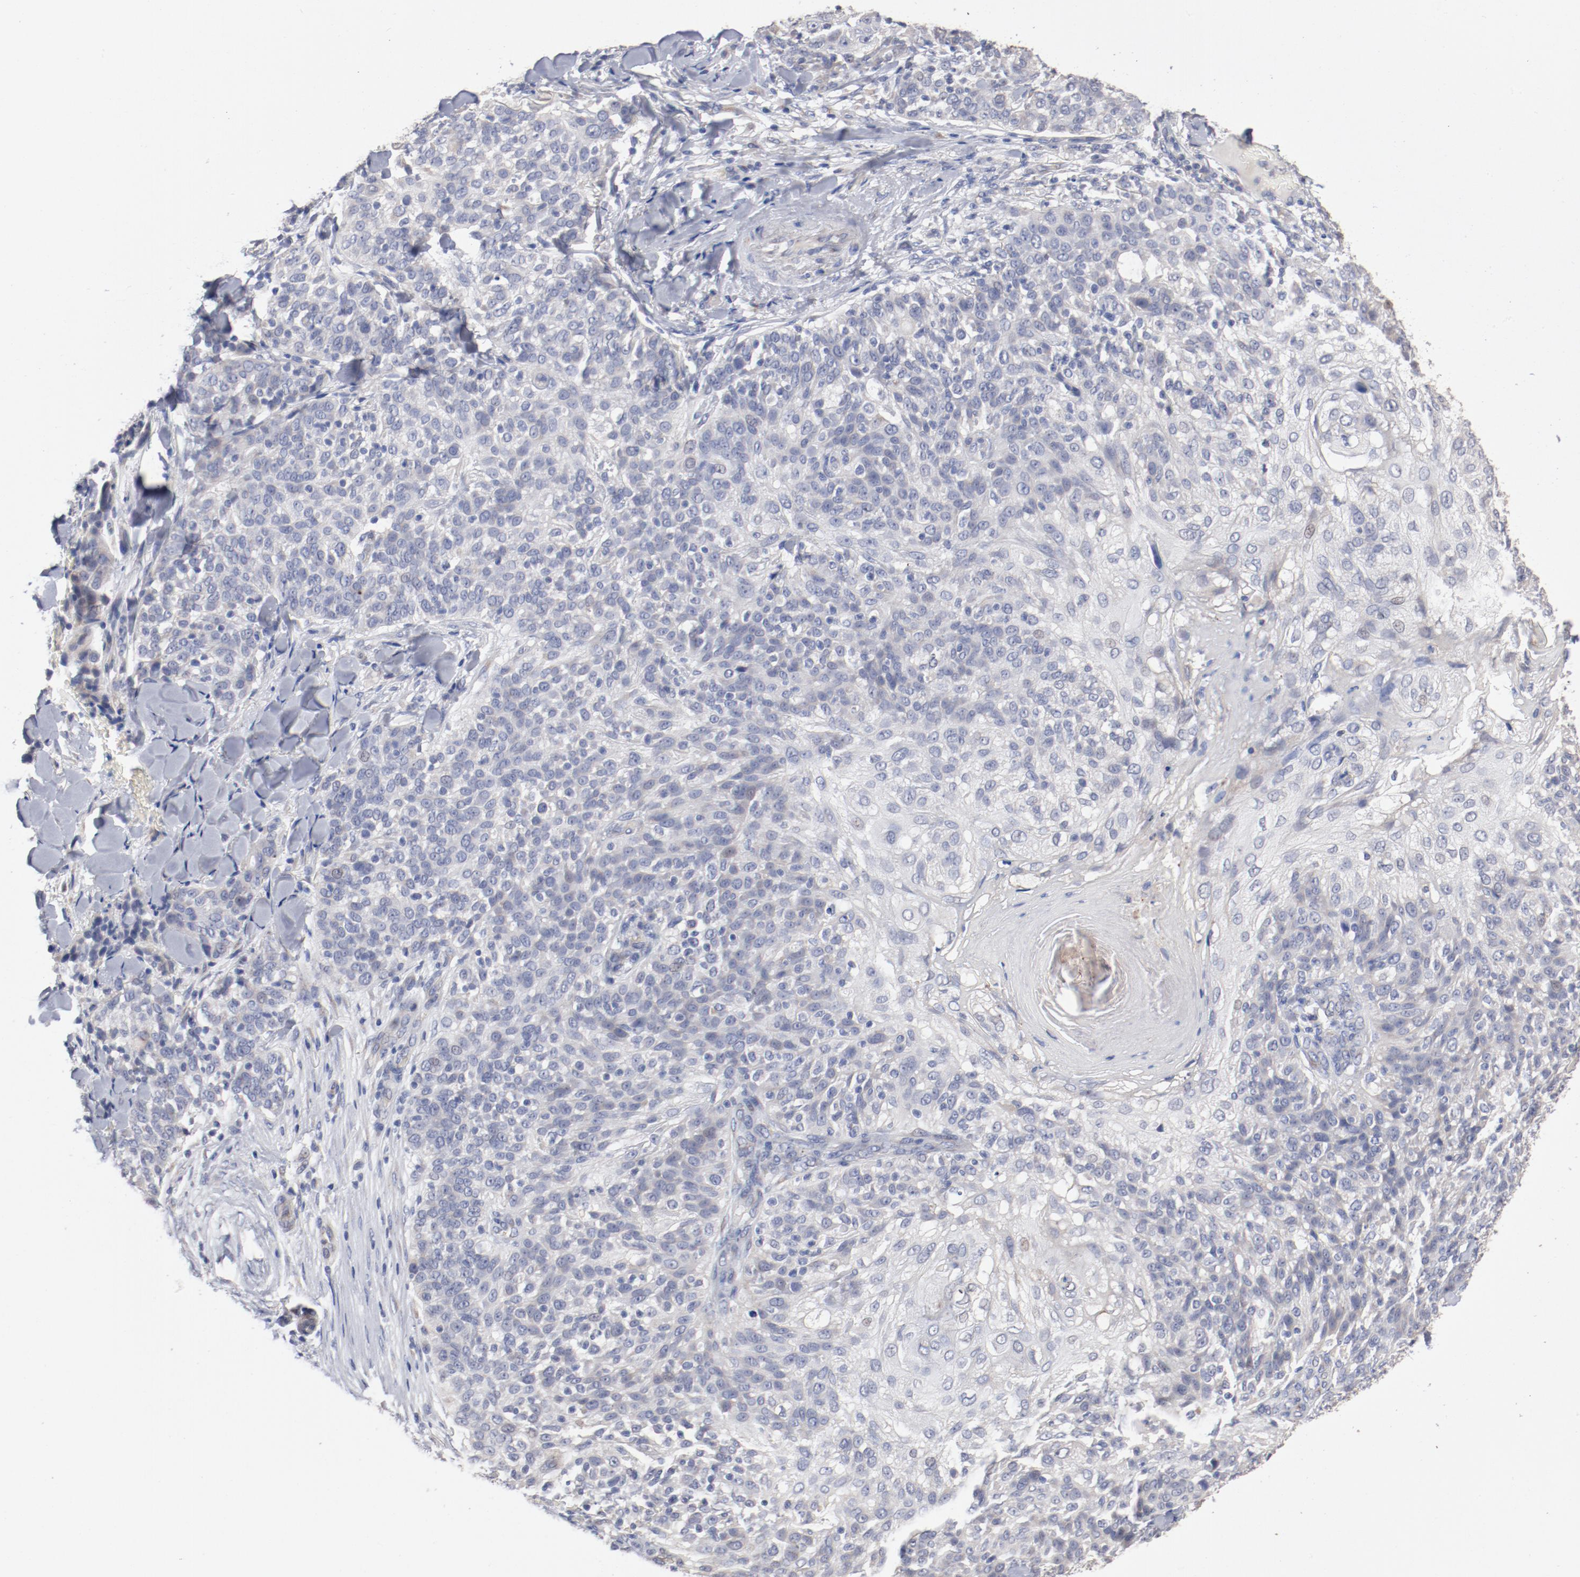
{"staining": {"intensity": "negative", "quantity": "none", "location": "none"}, "tissue": "skin cancer", "cell_type": "Tumor cells", "image_type": "cancer", "snomed": [{"axis": "morphology", "description": "Normal tissue, NOS"}, {"axis": "morphology", "description": "Squamous cell carcinoma, NOS"}, {"axis": "topography", "description": "Skin"}], "caption": "Skin cancer (squamous cell carcinoma) stained for a protein using immunohistochemistry (IHC) reveals no positivity tumor cells.", "gene": "AK7", "patient": {"sex": "female", "age": 83}}